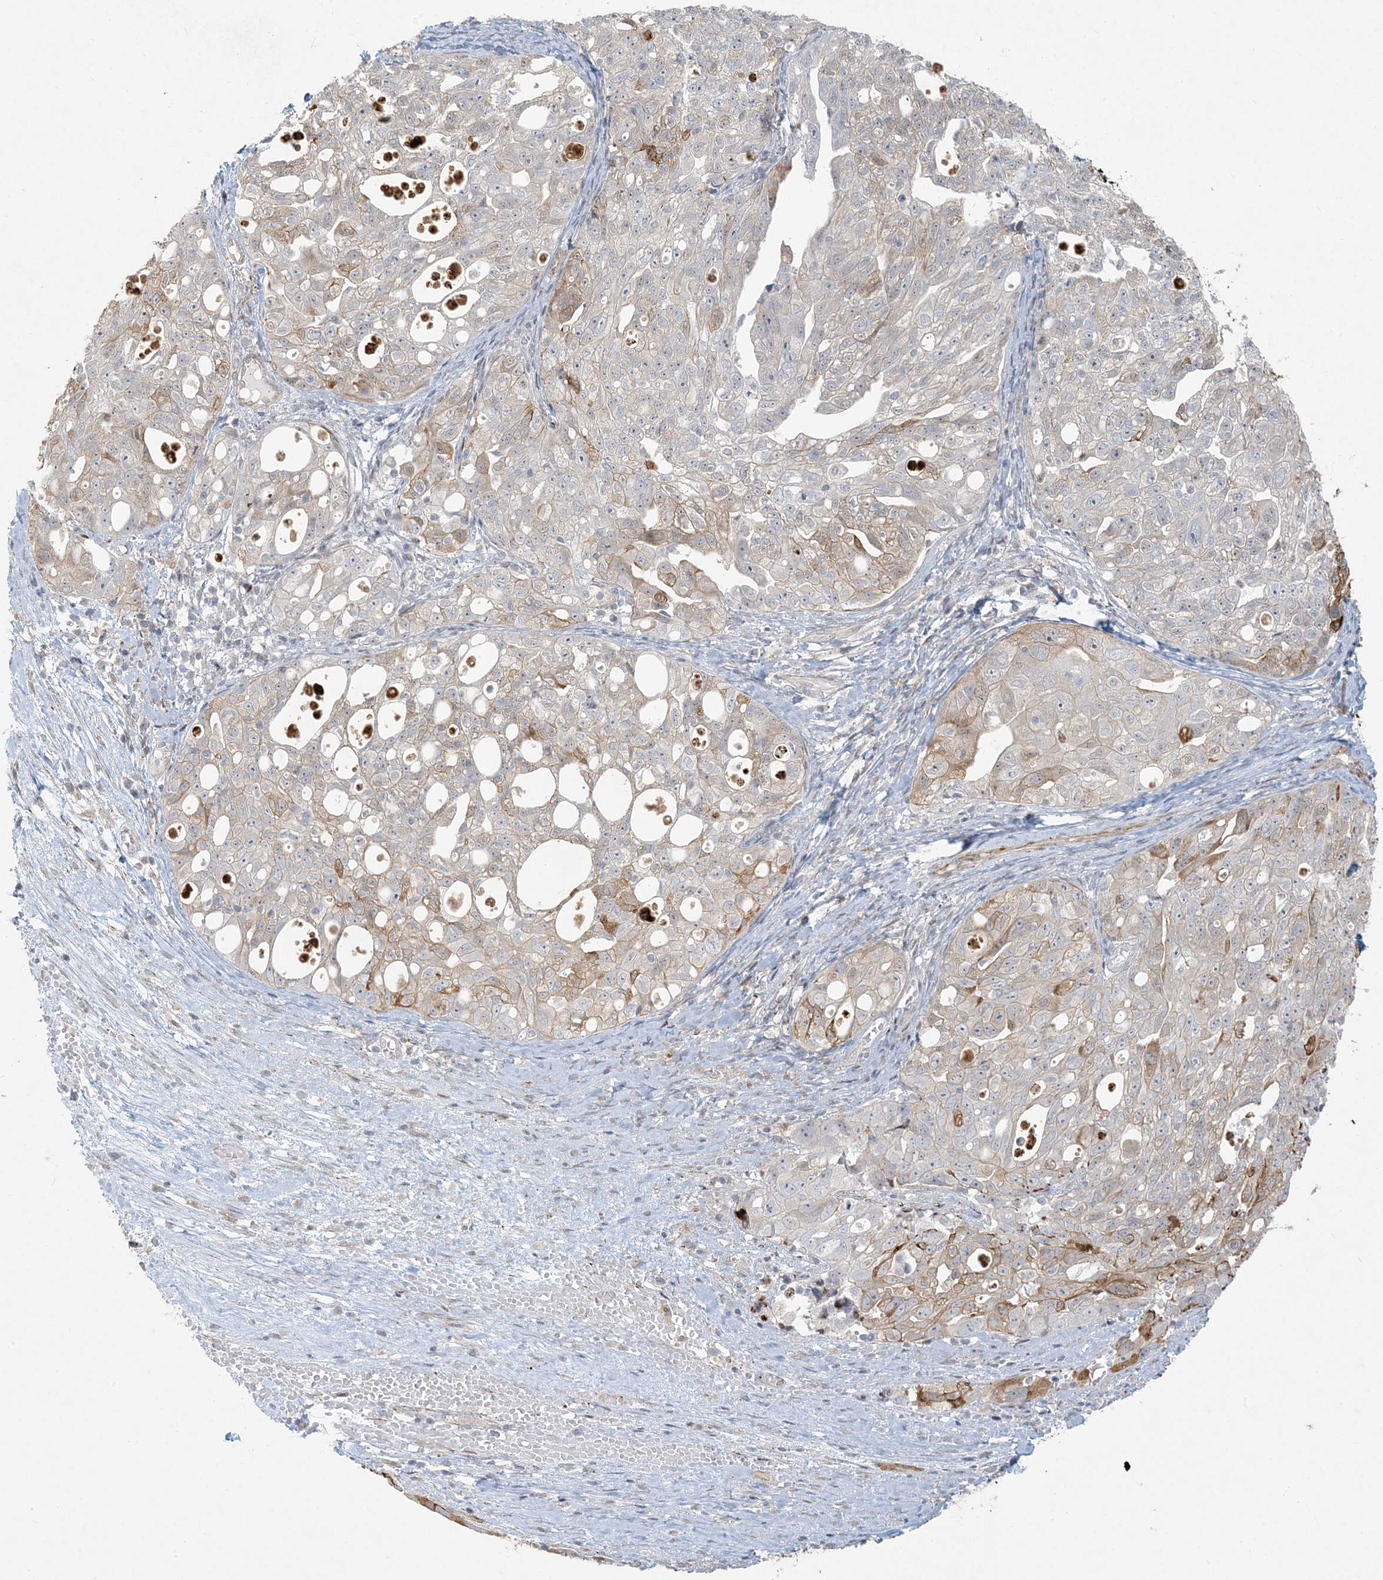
{"staining": {"intensity": "weak", "quantity": "25%-75%", "location": "cytoplasmic/membranous"}, "tissue": "ovarian cancer", "cell_type": "Tumor cells", "image_type": "cancer", "snomed": [{"axis": "morphology", "description": "Carcinoma, NOS"}, {"axis": "morphology", "description": "Cystadenocarcinoma, serous, NOS"}, {"axis": "topography", "description": "Ovary"}], "caption": "Immunohistochemistry (IHC) photomicrograph of human ovarian cancer (carcinoma) stained for a protein (brown), which demonstrates low levels of weak cytoplasmic/membranous staining in approximately 25%-75% of tumor cells.", "gene": "BCORL1", "patient": {"sex": "female", "age": 69}}